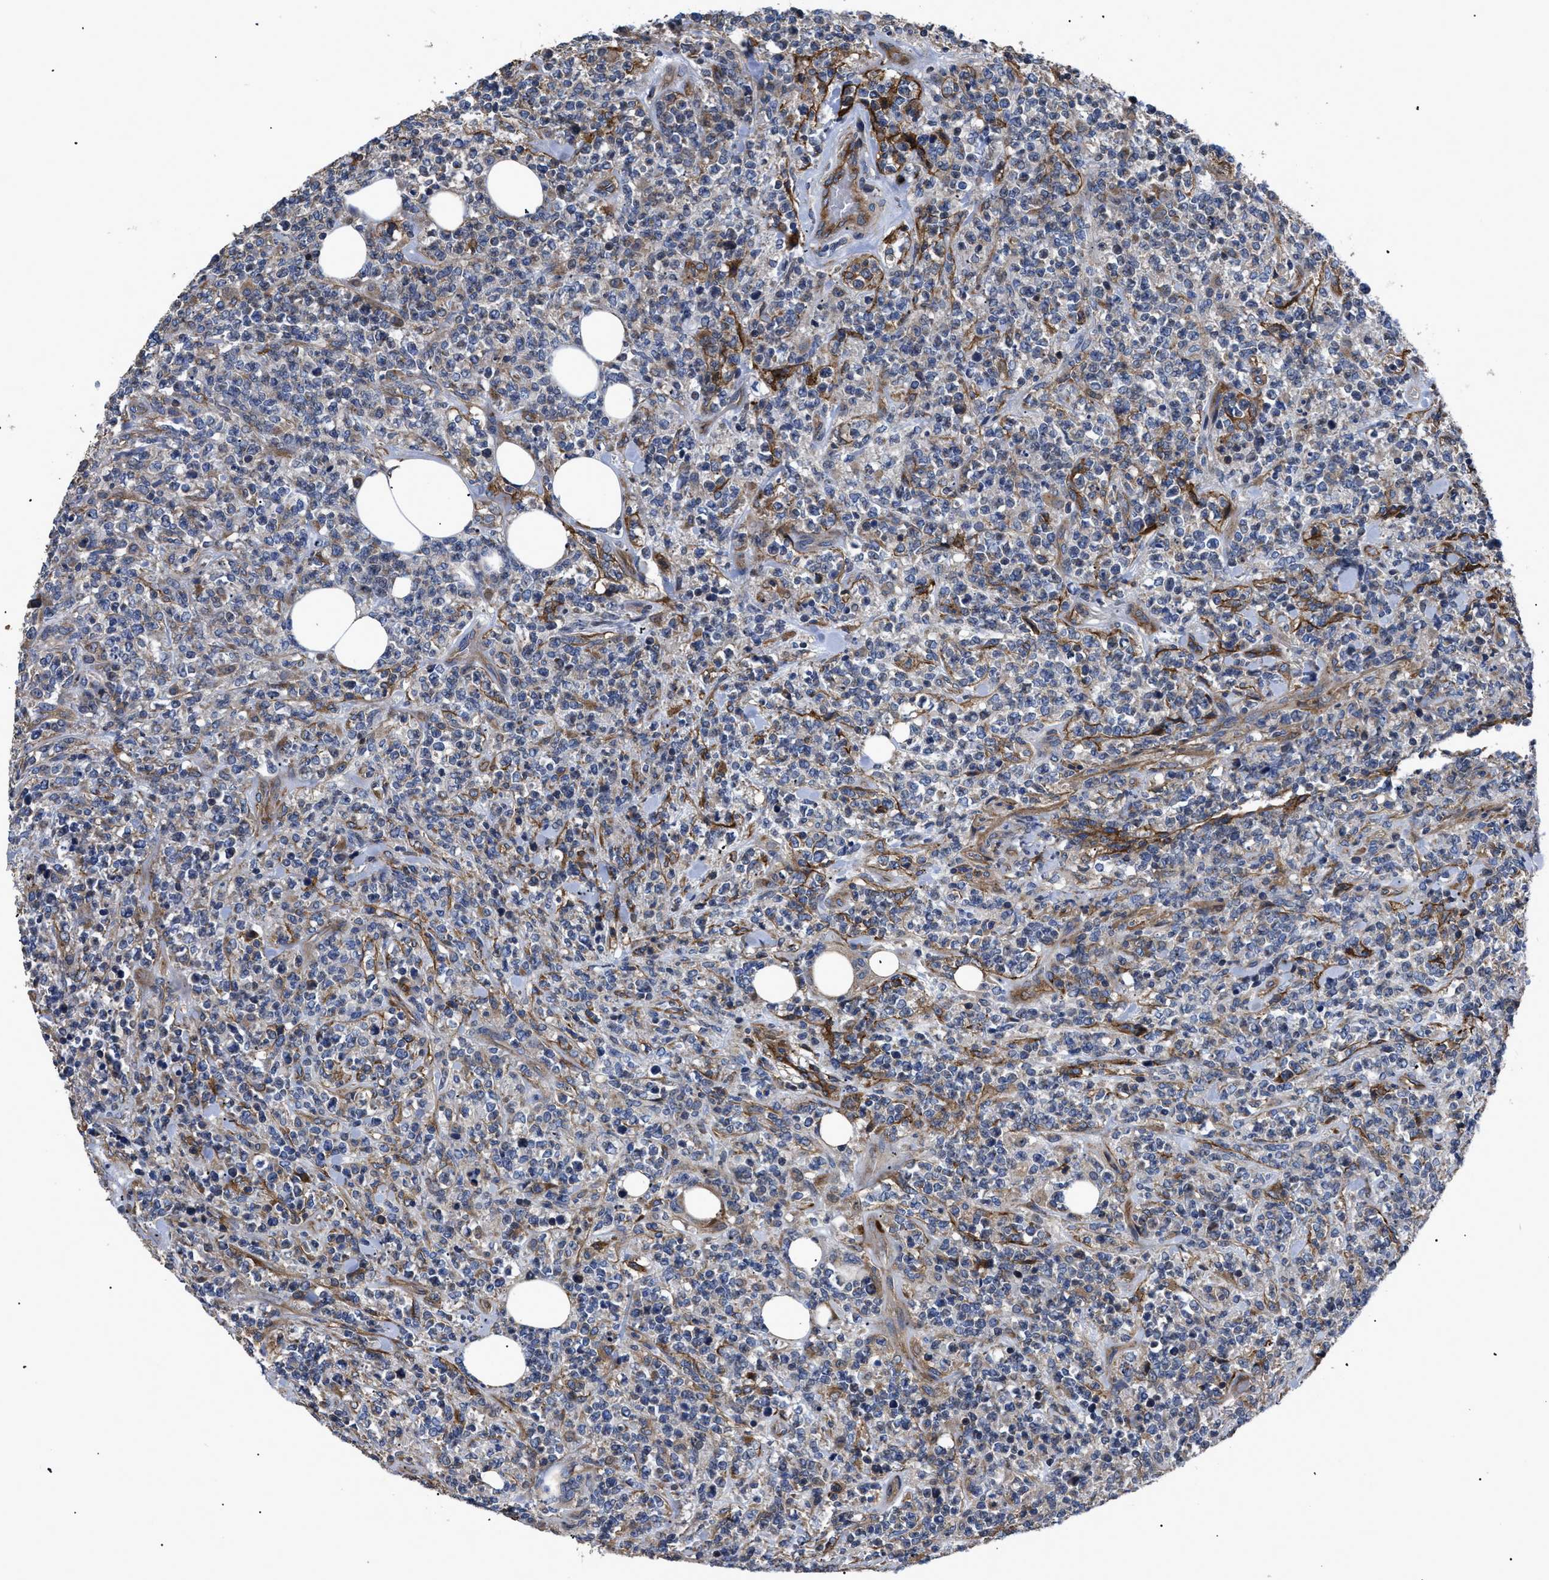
{"staining": {"intensity": "negative", "quantity": "none", "location": "none"}, "tissue": "lymphoma", "cell_type": "Tumor cells", "image_type": "cancer", "snomed": [{"axis": "morphology", "description": "Malignant lymphoma, non-Hodgkin's type, High grade"}, {"axis": "topography", "description": "Soft tissue"}], "caption": "Immunohistochemistry image of neoplastic tissue: high-grade malignant lymphoma, non-Hodgkin's type stained with DAB shows no significant protein staining in tumor cells.", "gene": "NT5E", "patient": {"sex": "male", "age": 18}}